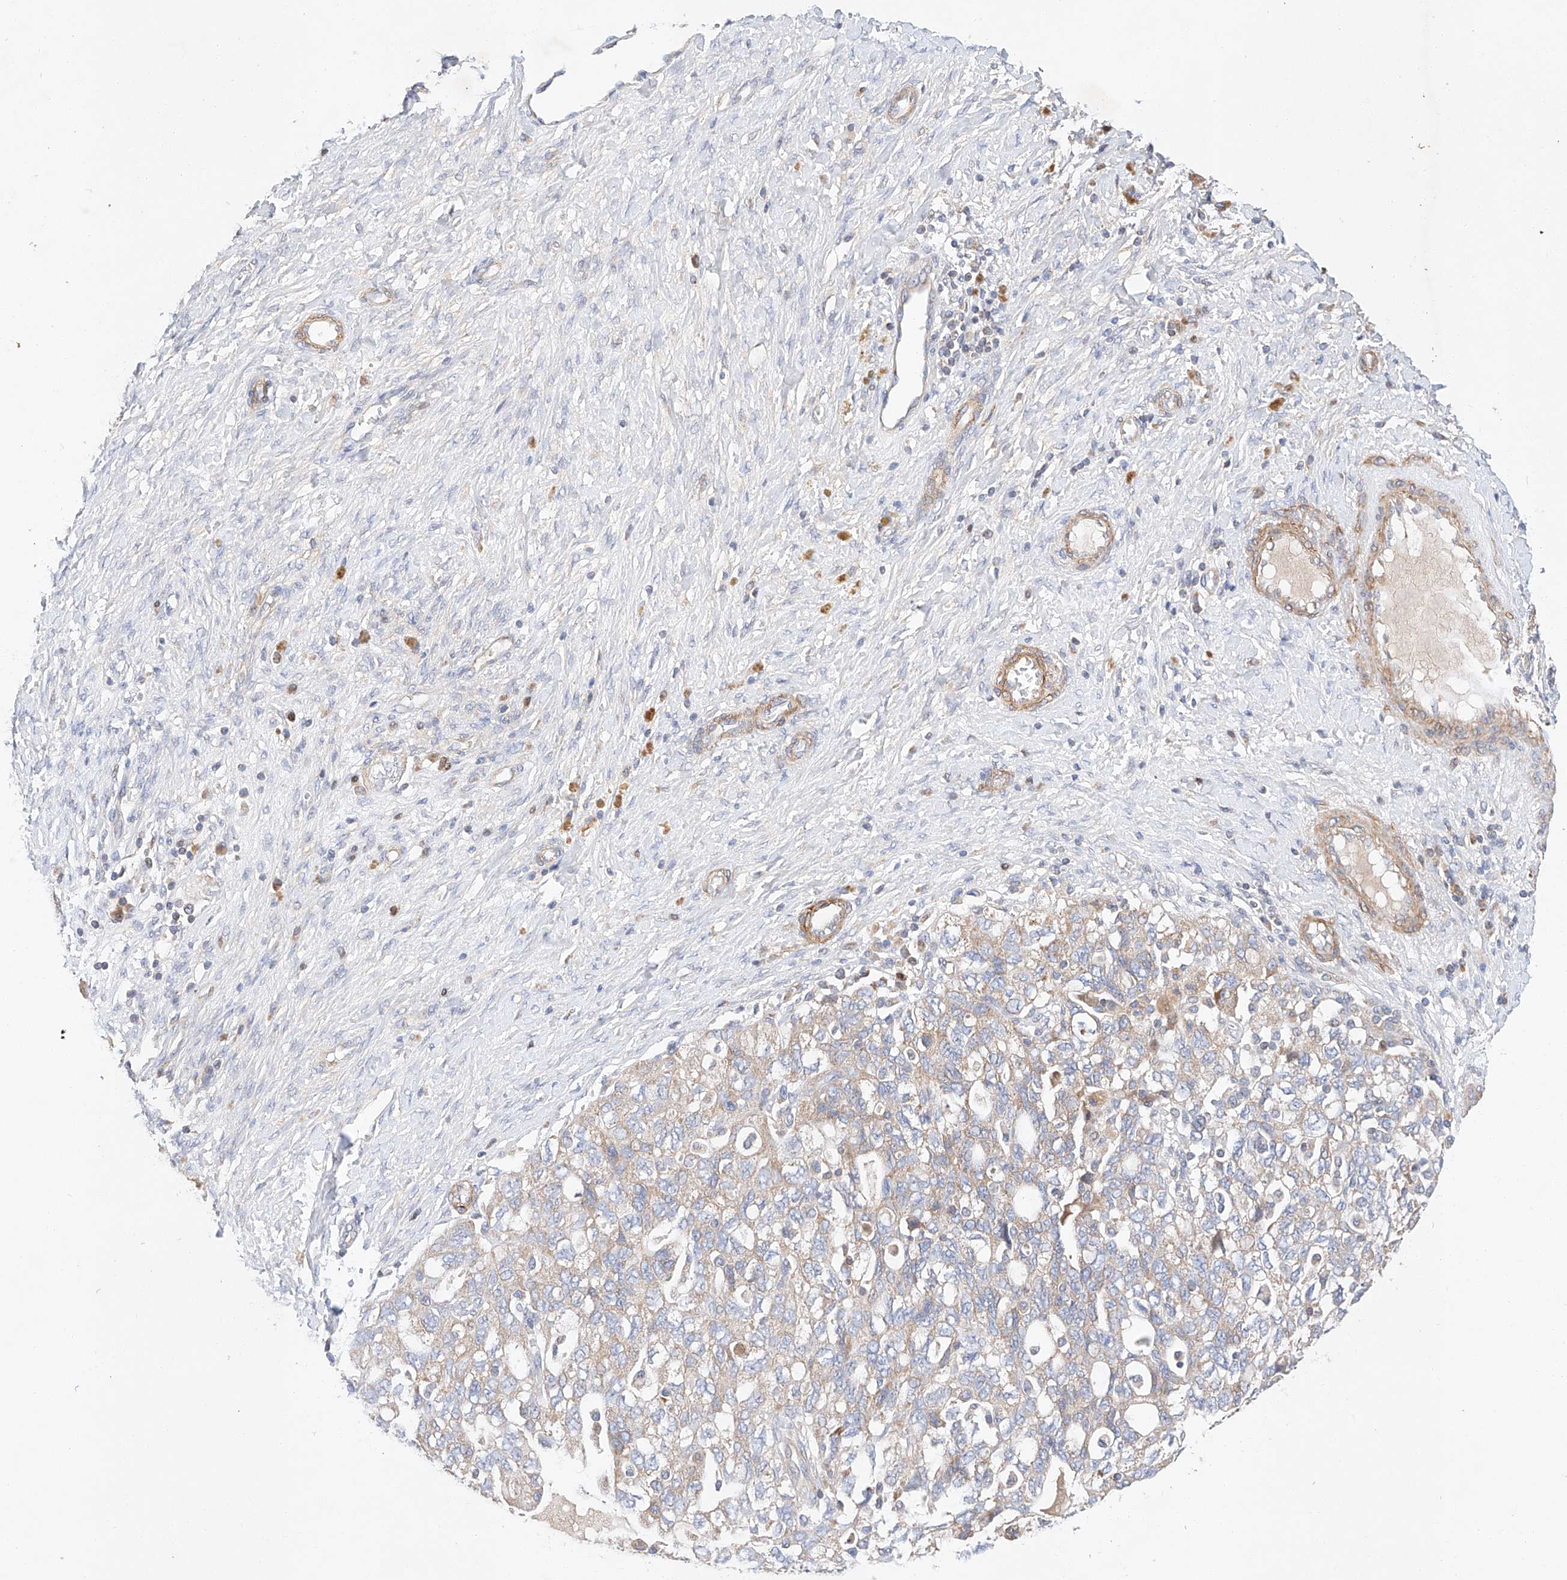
{"staining": {"intensity": "weak", "quantity": ">75%", "location": "cytoplasmic/membranous"}, "tissue": "ovarian cancer", "cell_type": "Tumor cells", "image_type": "cancer", "snomed": [{"axis": "morphology", "description": "Carcinoma, NOS"}, {"axis": "morphology", "description": "Cystadenocarcinoma, serous, NOS"}, {"axis": "topography", "description": "Ovary"}], "caption": "Immunohistochemical staining of ovarian cancer (carcinoma) exhibits low levels of weak cytoplasmic/membranous protein staining in about >75% of tumor cells.", "gene": "C6orf118", "patient": {"sex": "female", "age": 69}}